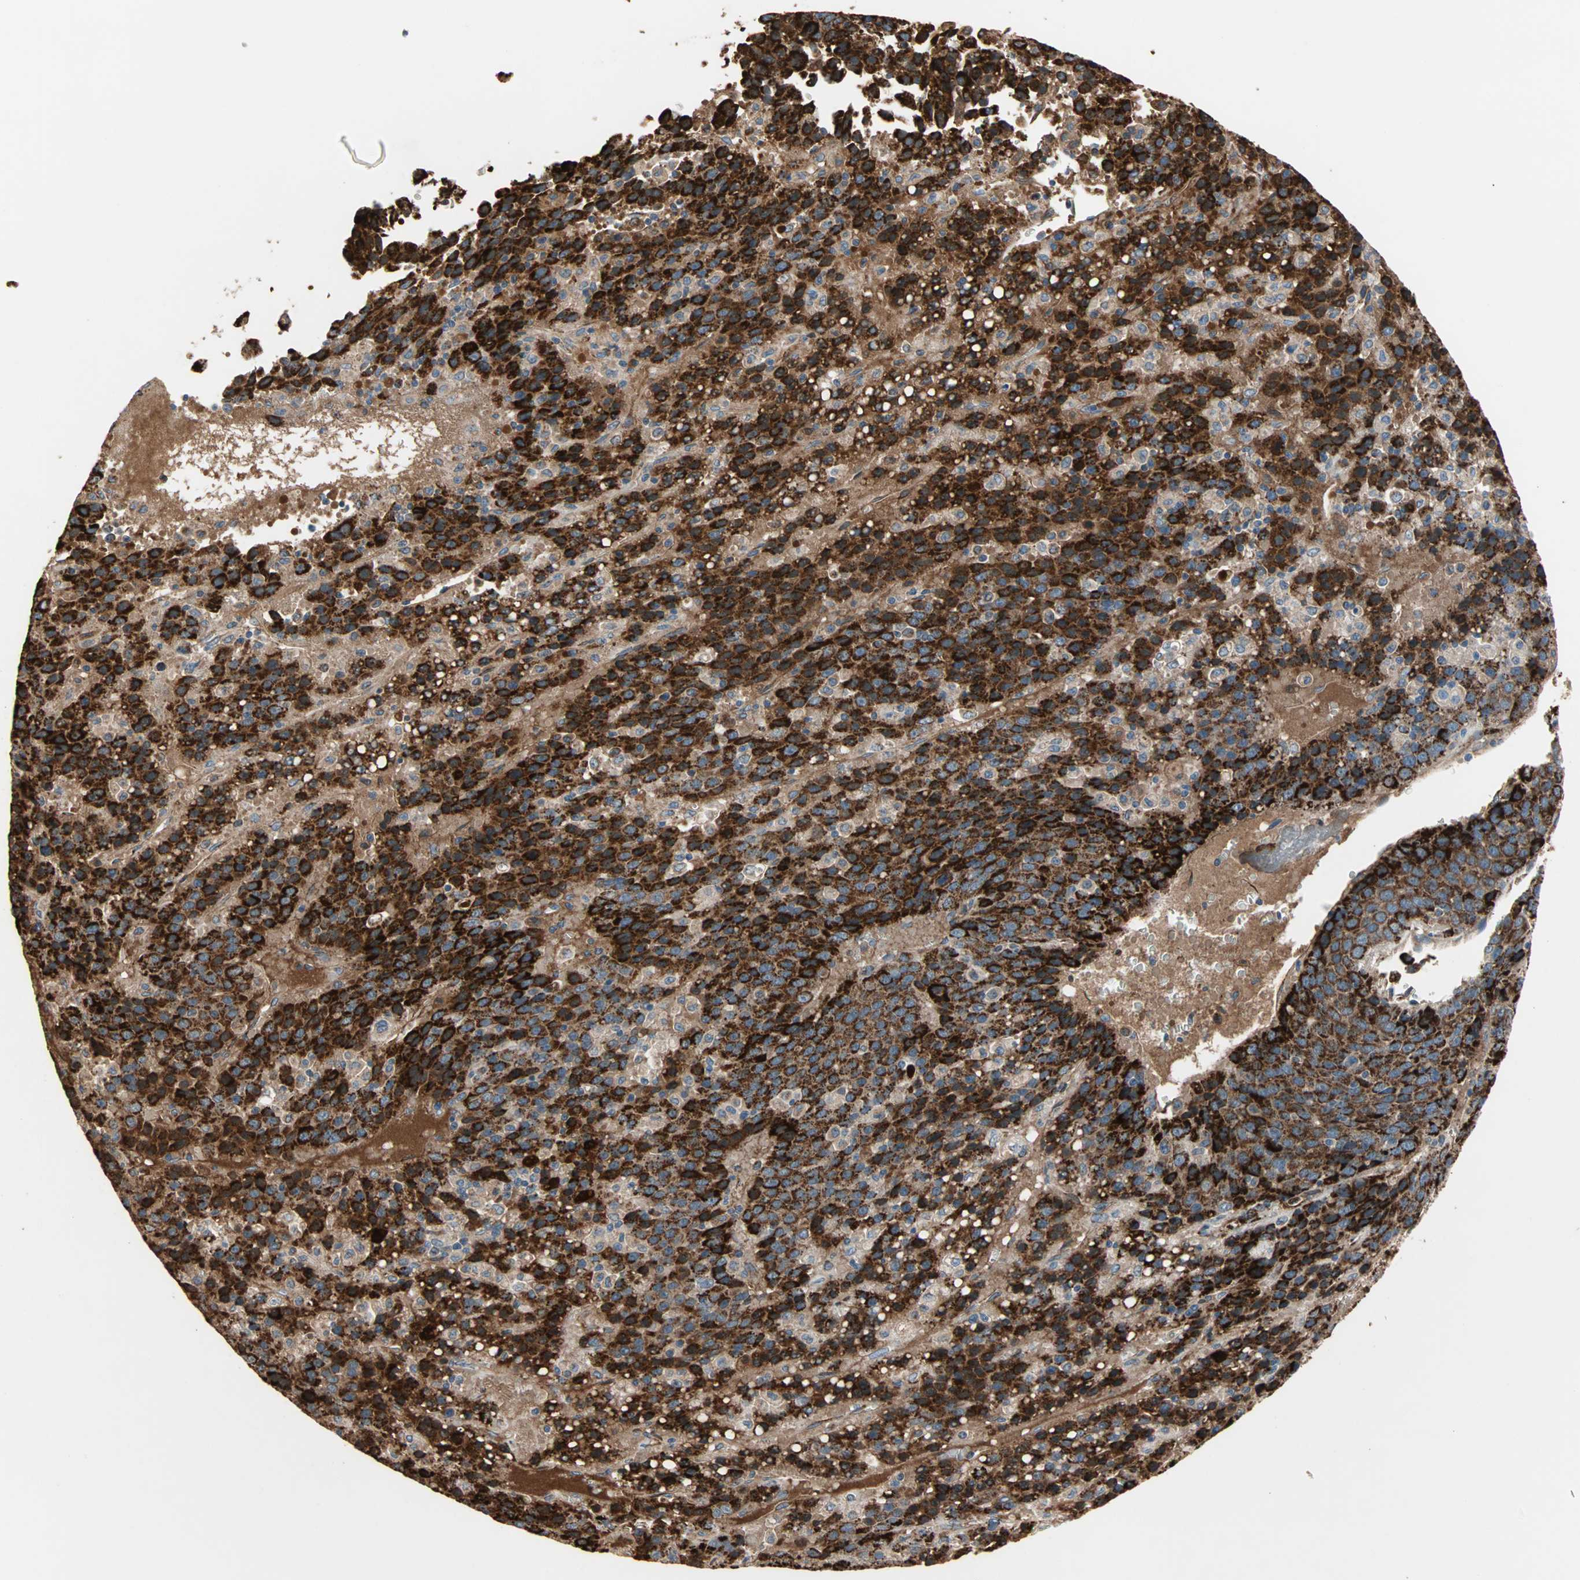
{"staining": {"intensity": "strong", "quantity": ">75%", "location": "cytoplasmic/membranous"}, "tissue": "liver cancer", "cell_type": "Tumor cells", "image_type": "cancer", "snomed": [{"axis": "morphology", "description": "Carcinoma, Hepatocellular, NOS"}, {"axis": "topography", "description": "Liver"}], "caption": "This photomicrograph shows IHC staining of human liver hepatocellular carcinoma, with high strong cytoplasmic/membranous staining in approximately >75% of tumor cells.", "gene": "TST", "patient": {"sex": "female", "age": 53}}